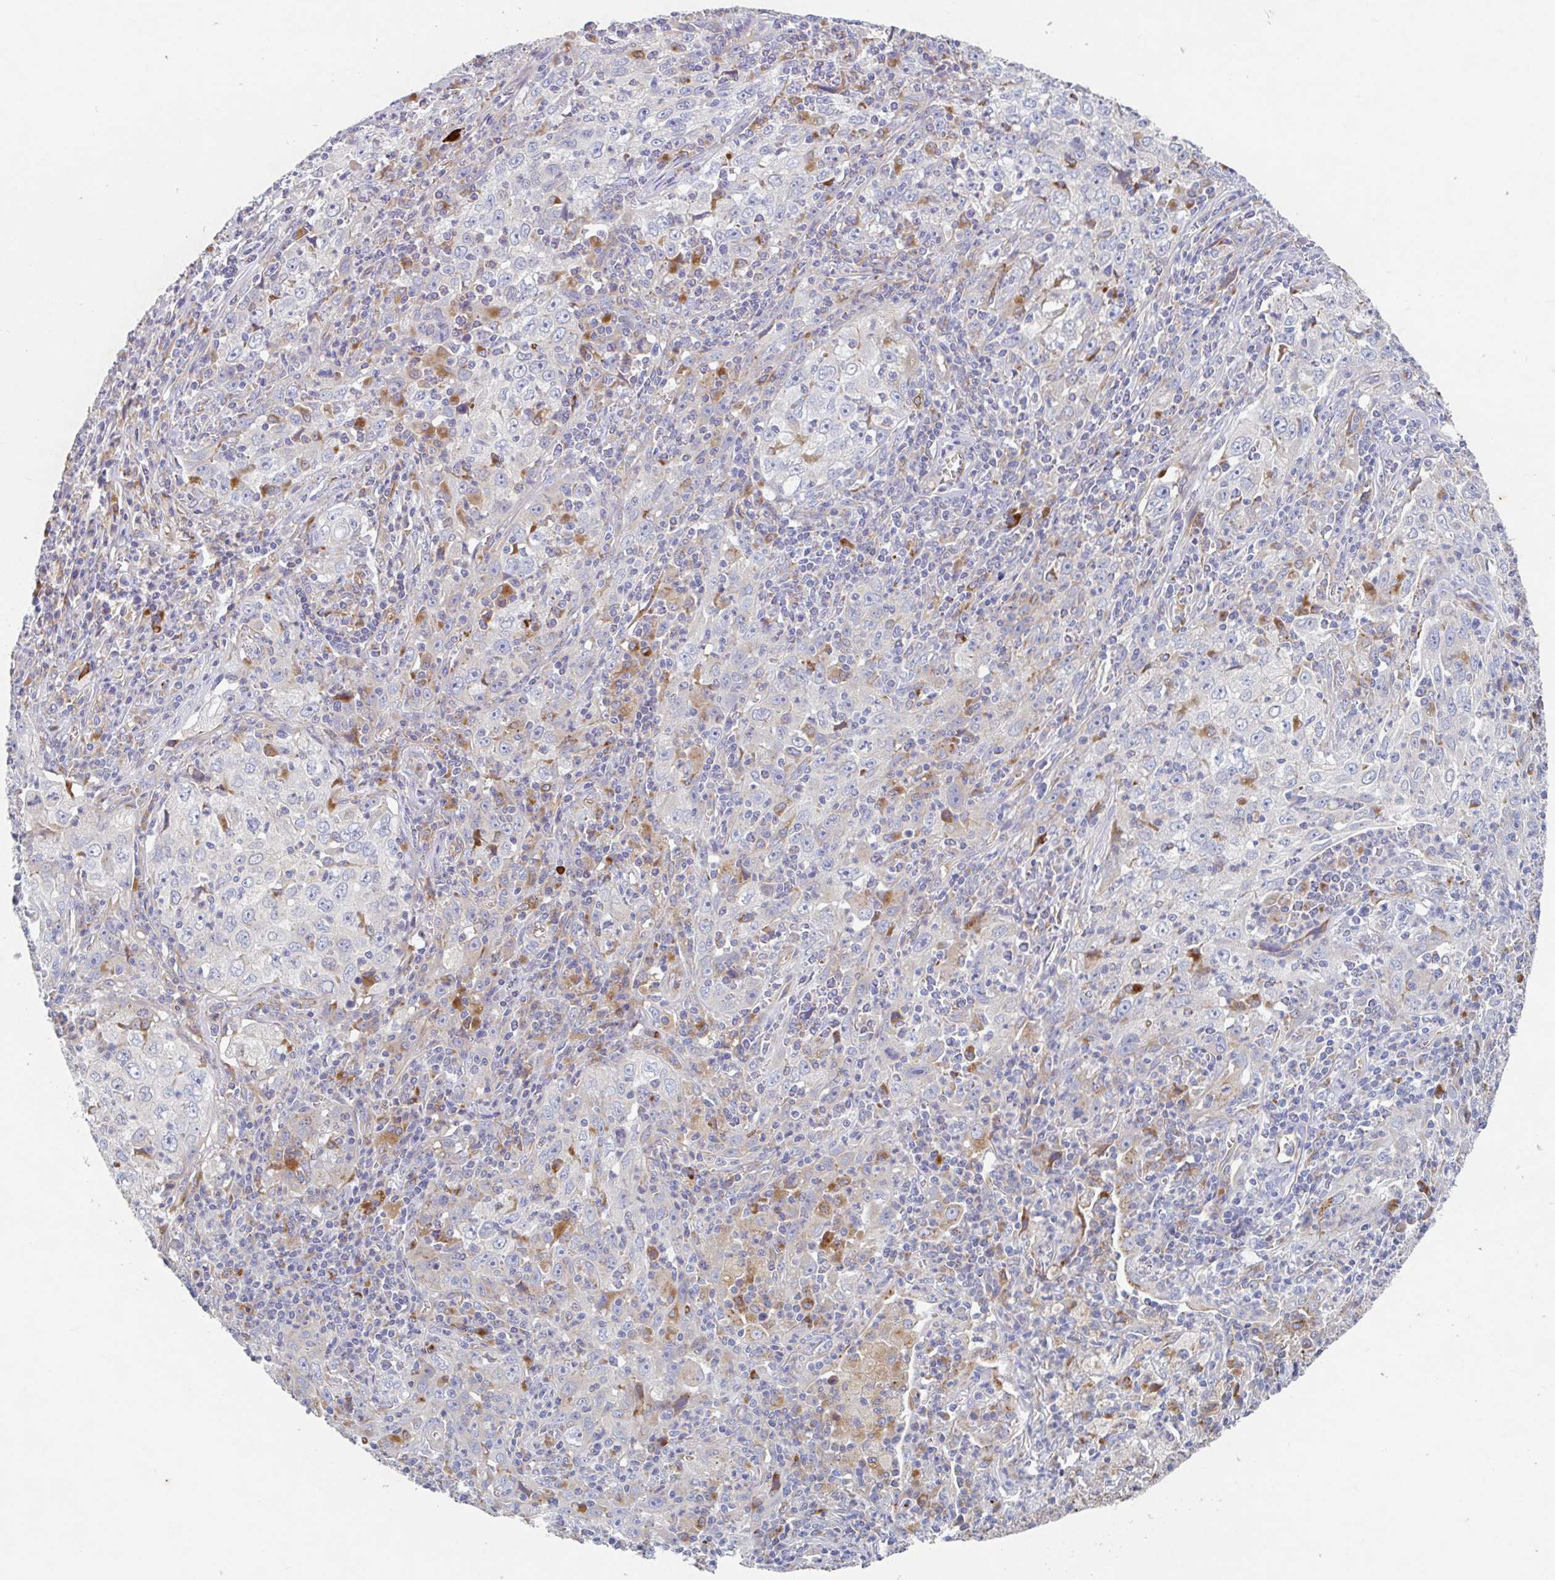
{"staining": {"intensity": "negative", "quantity": "none", "location": "none"}, "tissue": "lung cancer", "cell_type": "Tumor cells", "image_type": "cancer", "snomed": [{"axis": "morphology", "description": "Squamous cell carcinoma, NOS"}, {"axis": "topography", "description": "Lung"}], "caption": "There is no significant expression in tumor cells of lung cancer.", "gene": "MANBA", "patient": {"sex": "male", "age": 71}}